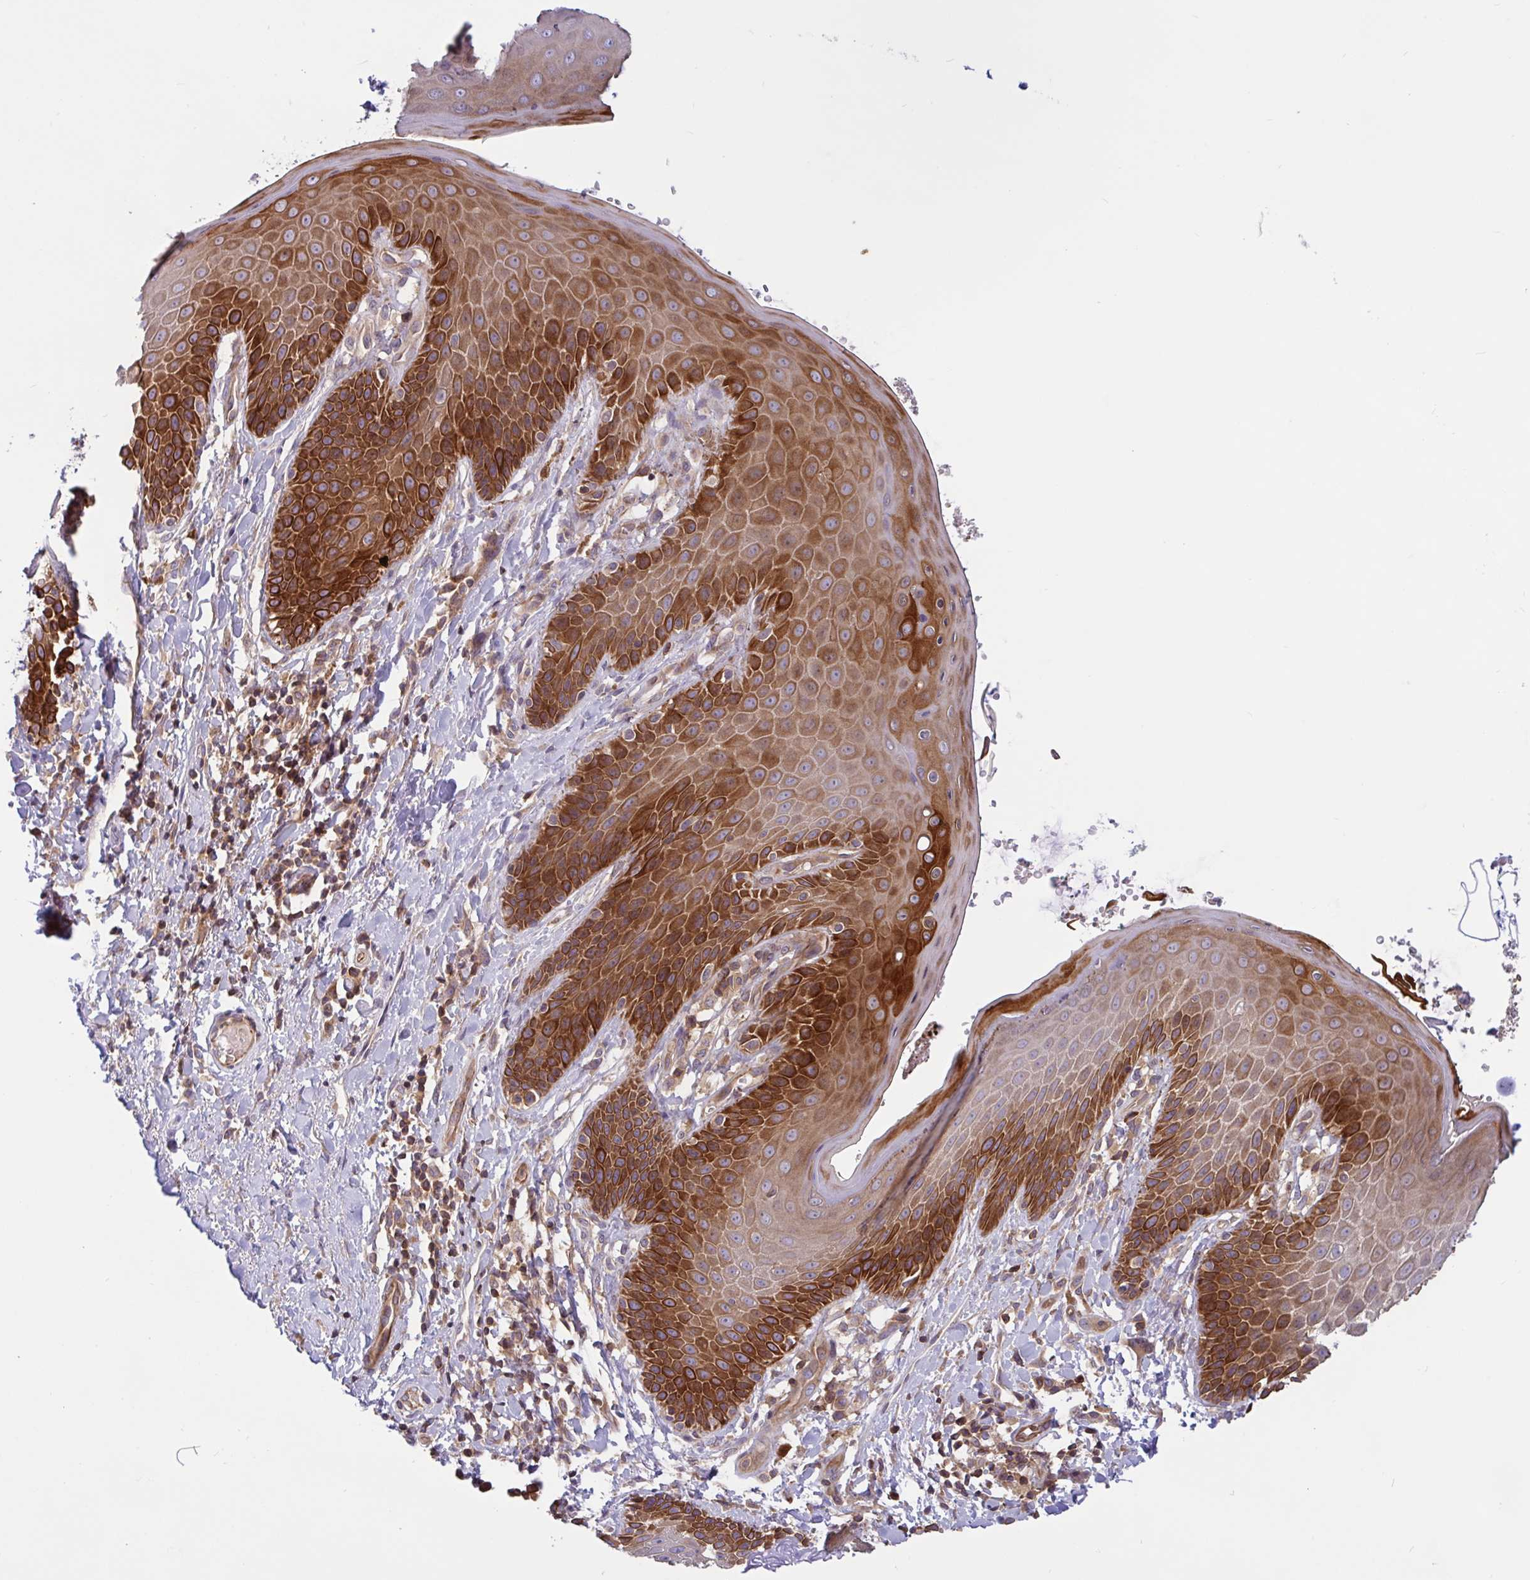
{"staining": {"intensity": "strong", "quantity": "25%-75%", "location": "cytoplasmic/membranous"}, "tissue": "skin", "cell_type": "Epidermal cells", "image_type": "normal", "snomed": [{"axis": "morphology", "description": "Normal tissue, NOS"}, {"axis": "topography", "description": "Anal"}, {"axis": "topography", "description": "Peripheral nerve tissue"}], "caption": "A brown stain shows strong cytoplasmic/membranous positivity of a protein in epidermal cells of unremarkable human skin.", "gene": "TANK", "patient": {"sex": "male", "age": 51}}